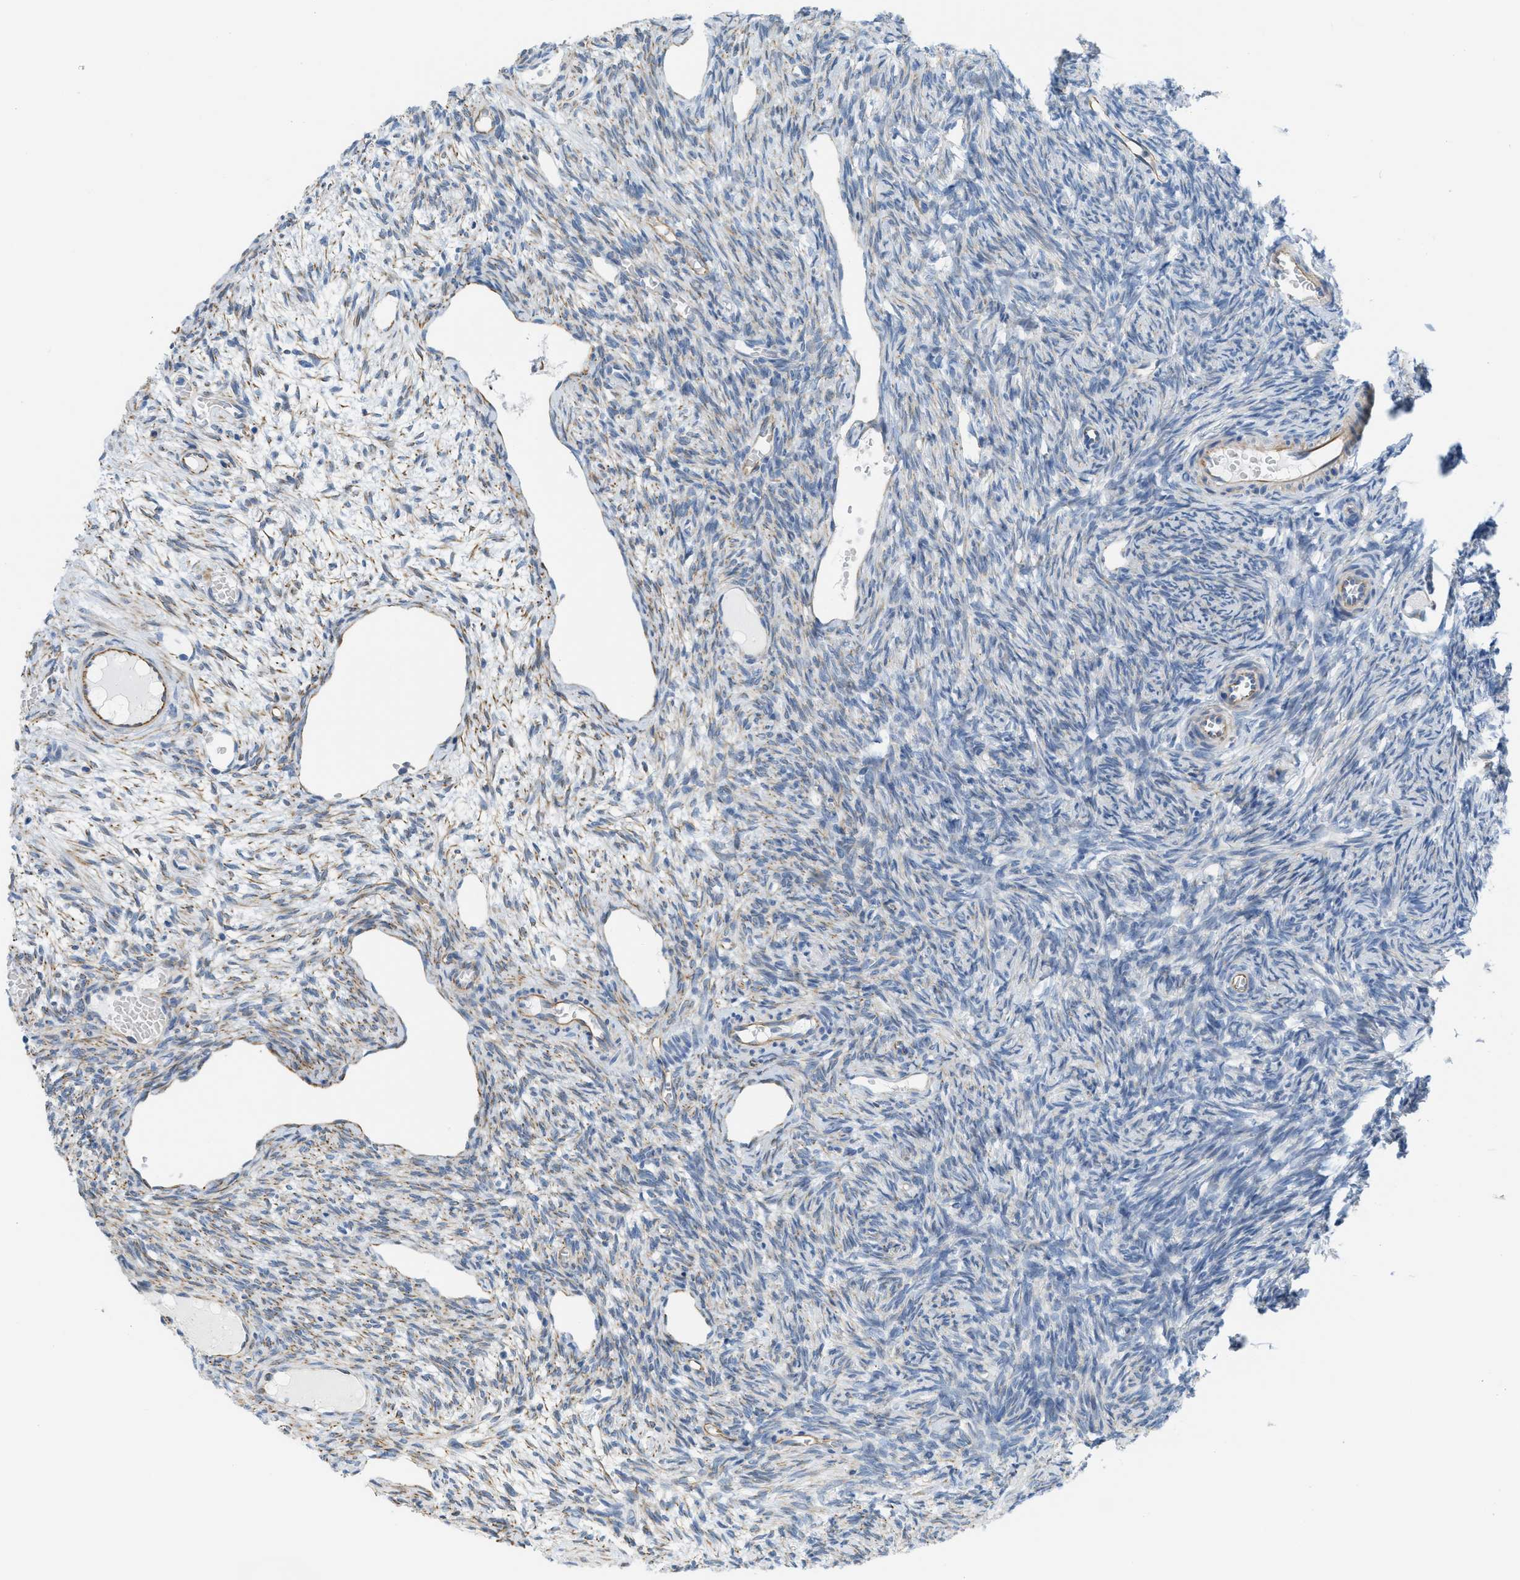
{"staining": {"intensity": "negative", "quantity": "none", "location": "none"}, "tissue": "ovary", "cell_type": "Ovarian stroma cells", "image_type": "normal", "snomed": [{"axis": "morphology", "description": "Normal tissue, NOS"}, {"axis": "topography", "description": "Ovary"}], "caption": "This is an immunohistochemistry (IHC) histopathology image of unremarkable ovary. There is no staining in ovarian stroma cells.", "gene": "SLC12A1", "patient": {"sex": "female", "age": 27}}